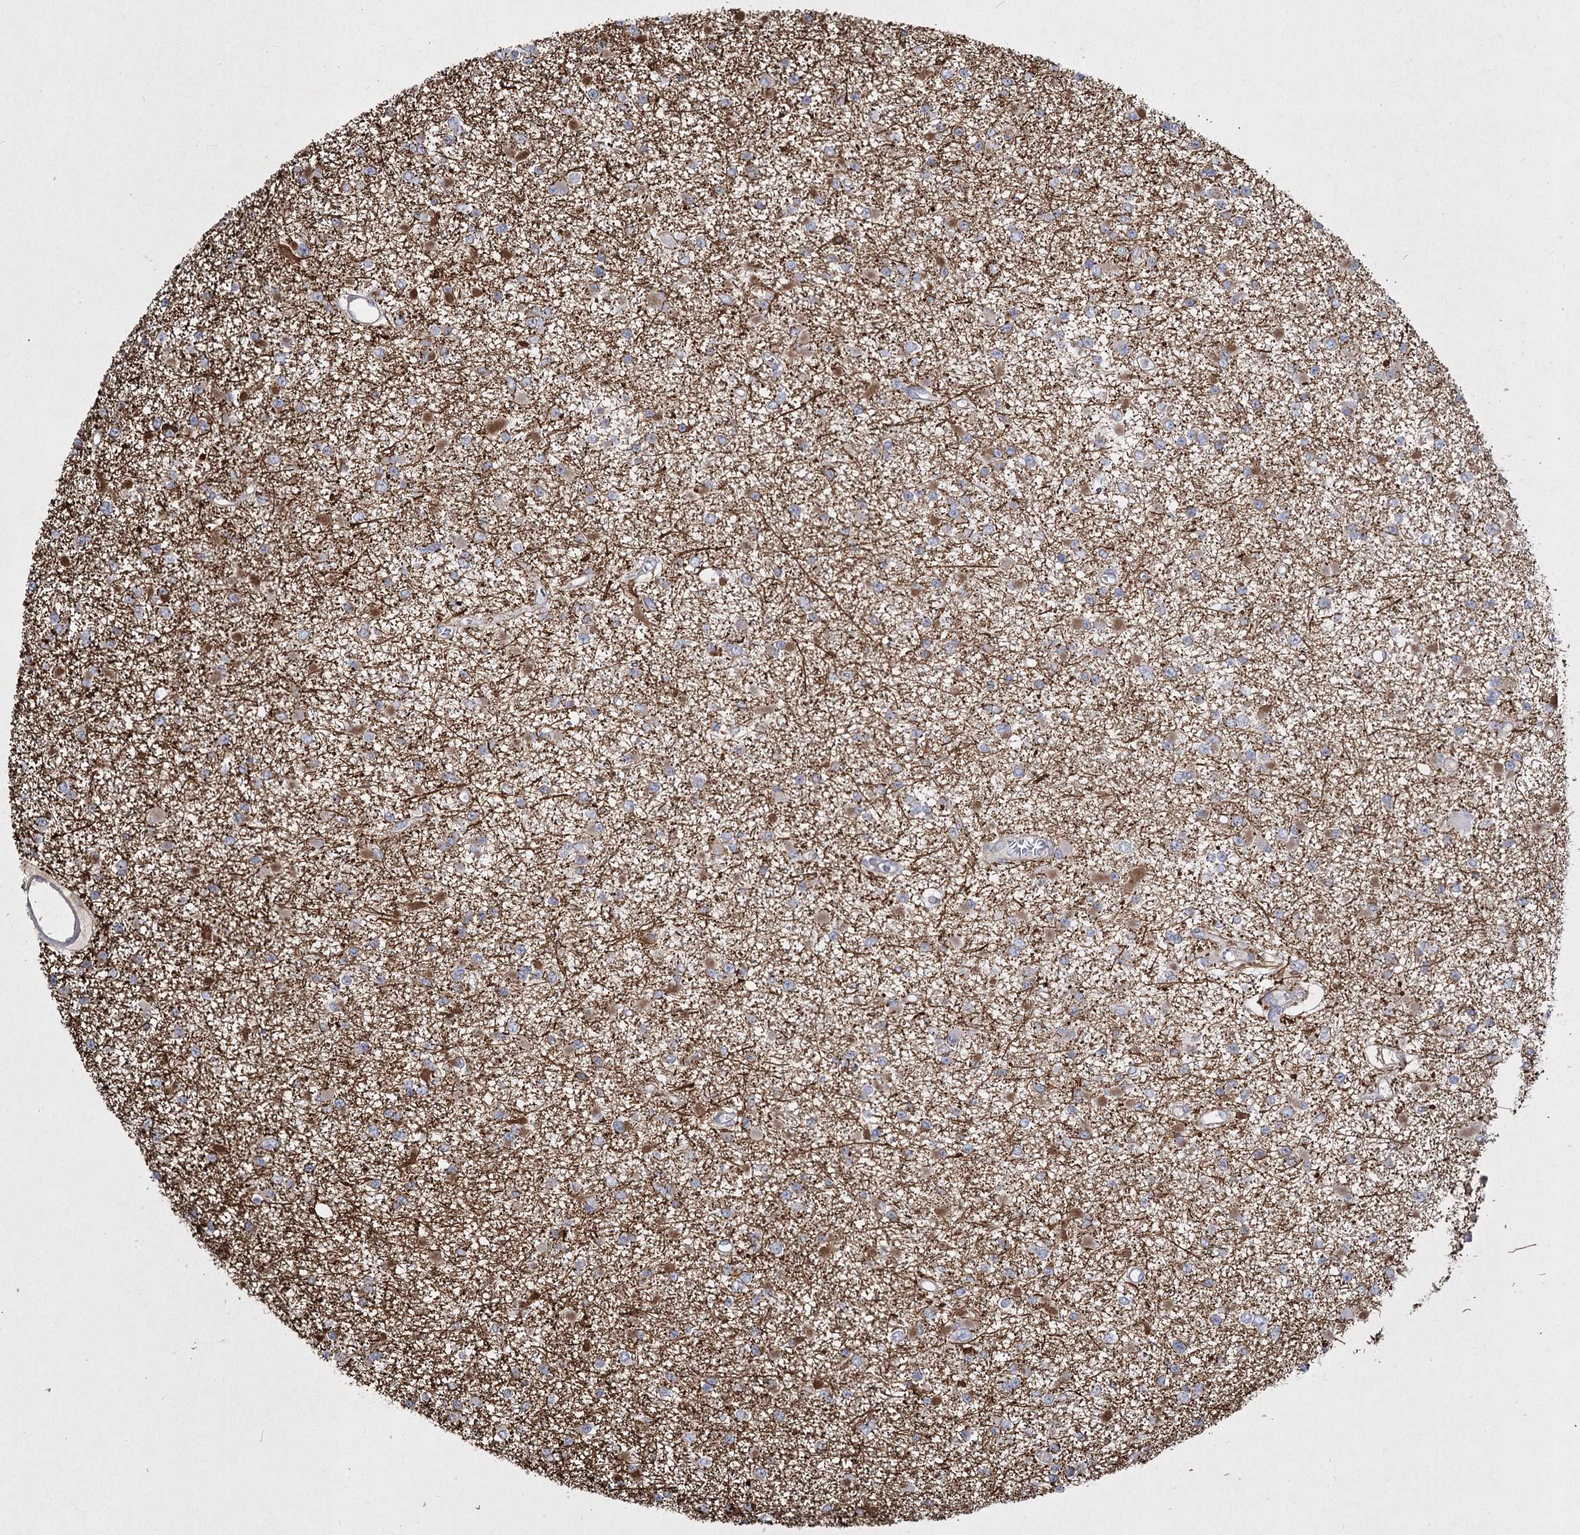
{"staining": {"intensity": "negative", "quantity": "none", "location": "none"}, "tissue": "glioma", "cell_type": "Tumor cells", "image_type": "cancer", "snomed": [{"axis": "morphology", "description": "Glioma, malignant, Low grade"}, {"axis": "topography", "description": "Brain"}], "caption": "DAB immunohistochemical staining of human glioma reveals no significant expression in tumor cells. (Brightfield microscopy of DAB immunohistochemistry at high magnification).", "gene": "SH3TC1", "patient": {"sex": "female", "age": 22}}